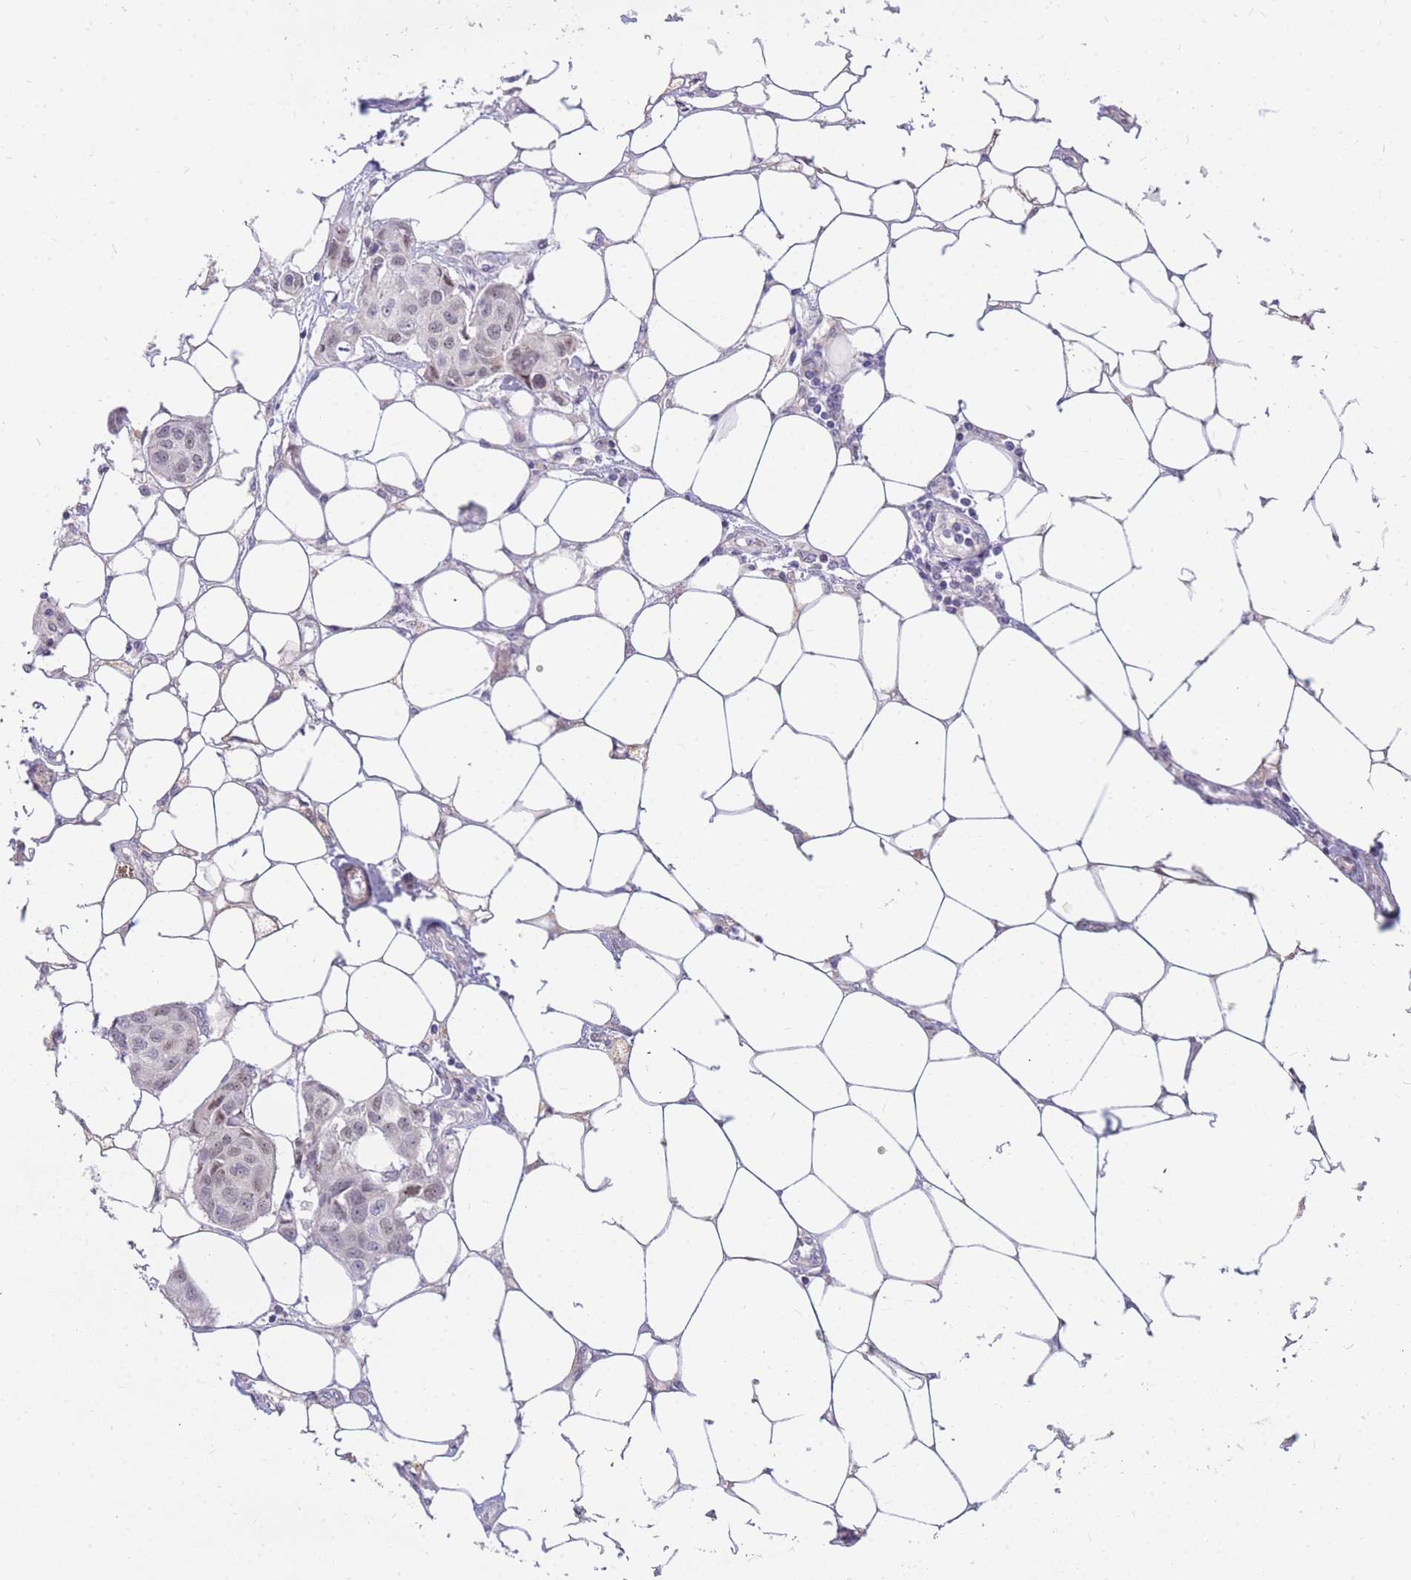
{"staining": {"intensity": "weak", "quantity": "<25%", "location": "nuclear"}, "tissue": "breast cancer", "cell_type": "Tumor cells", "image_type": "cancer", "snomed": [{"axis": "morphology", "description": "Duct carcinoma"}, {"axis": "topography", "description": "Breast"}, {"axis": "topography", "description": "Lymph node"}], "caption": "Immunohistochemistry of breast cancer shows no expression in tumor cells.", "gene": "TLE2", "patient": {"sex": "female", "age": 80}}